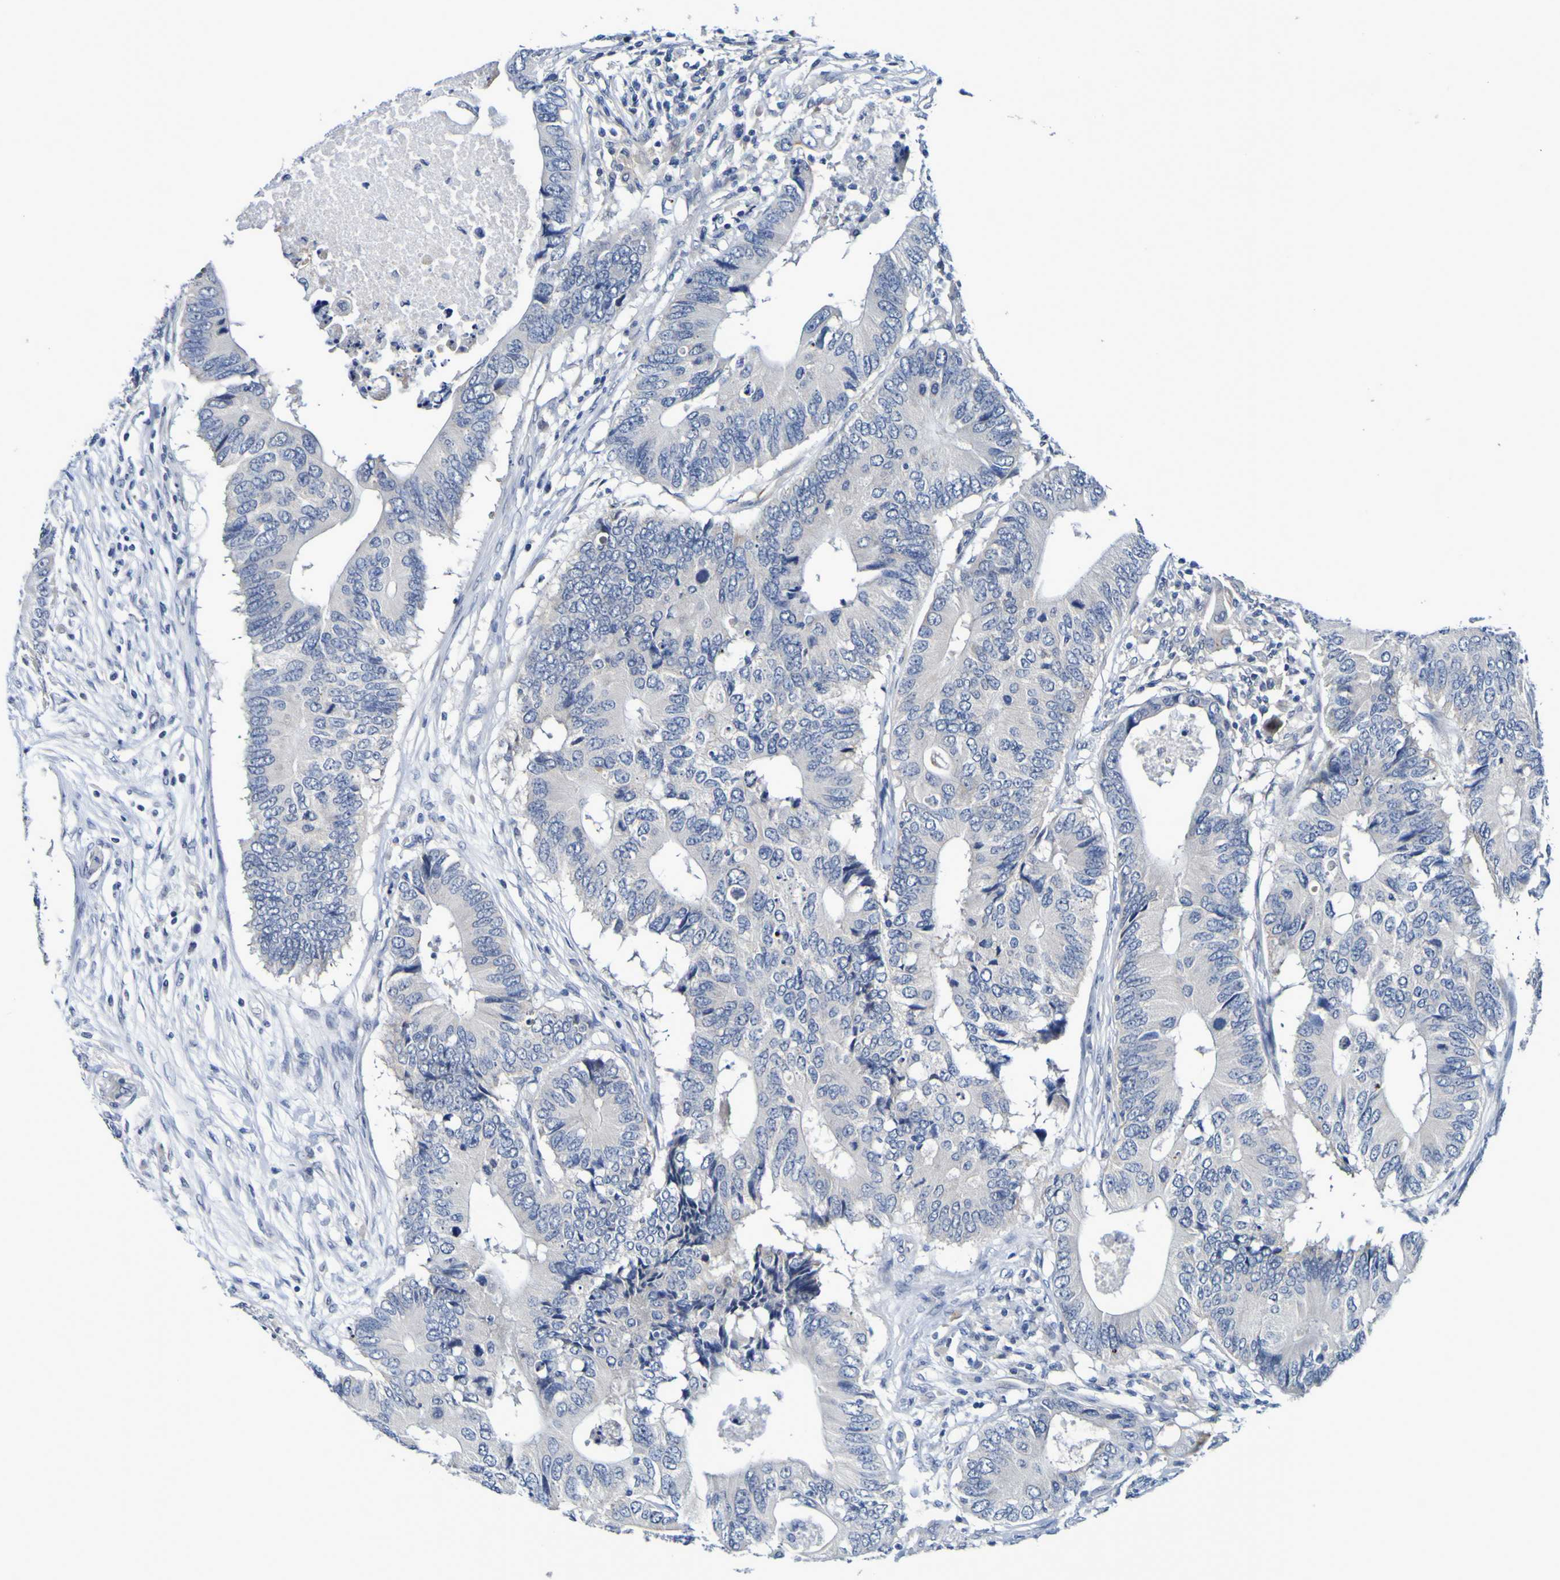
{"staining": {"intensity": "negative", "quantity": "none", "location": "none"}, "tissue": "colorectal cancer", "cell_type": "Tumor cells", "image_type": "cancer", "snomed": [{"axis": "morphology", "description": "Adenocarcinoma, NOS"}, {"axis": "topography", "description": "Colon"}], "caption": "Immunohistochemical staining of adenocarcinoma (colorectal) demonstrates no significant expression in tumor cells. Nuclei are stained in blue.", "gene": "VMA21", "patient": {"sex": "male", "age": 71}}